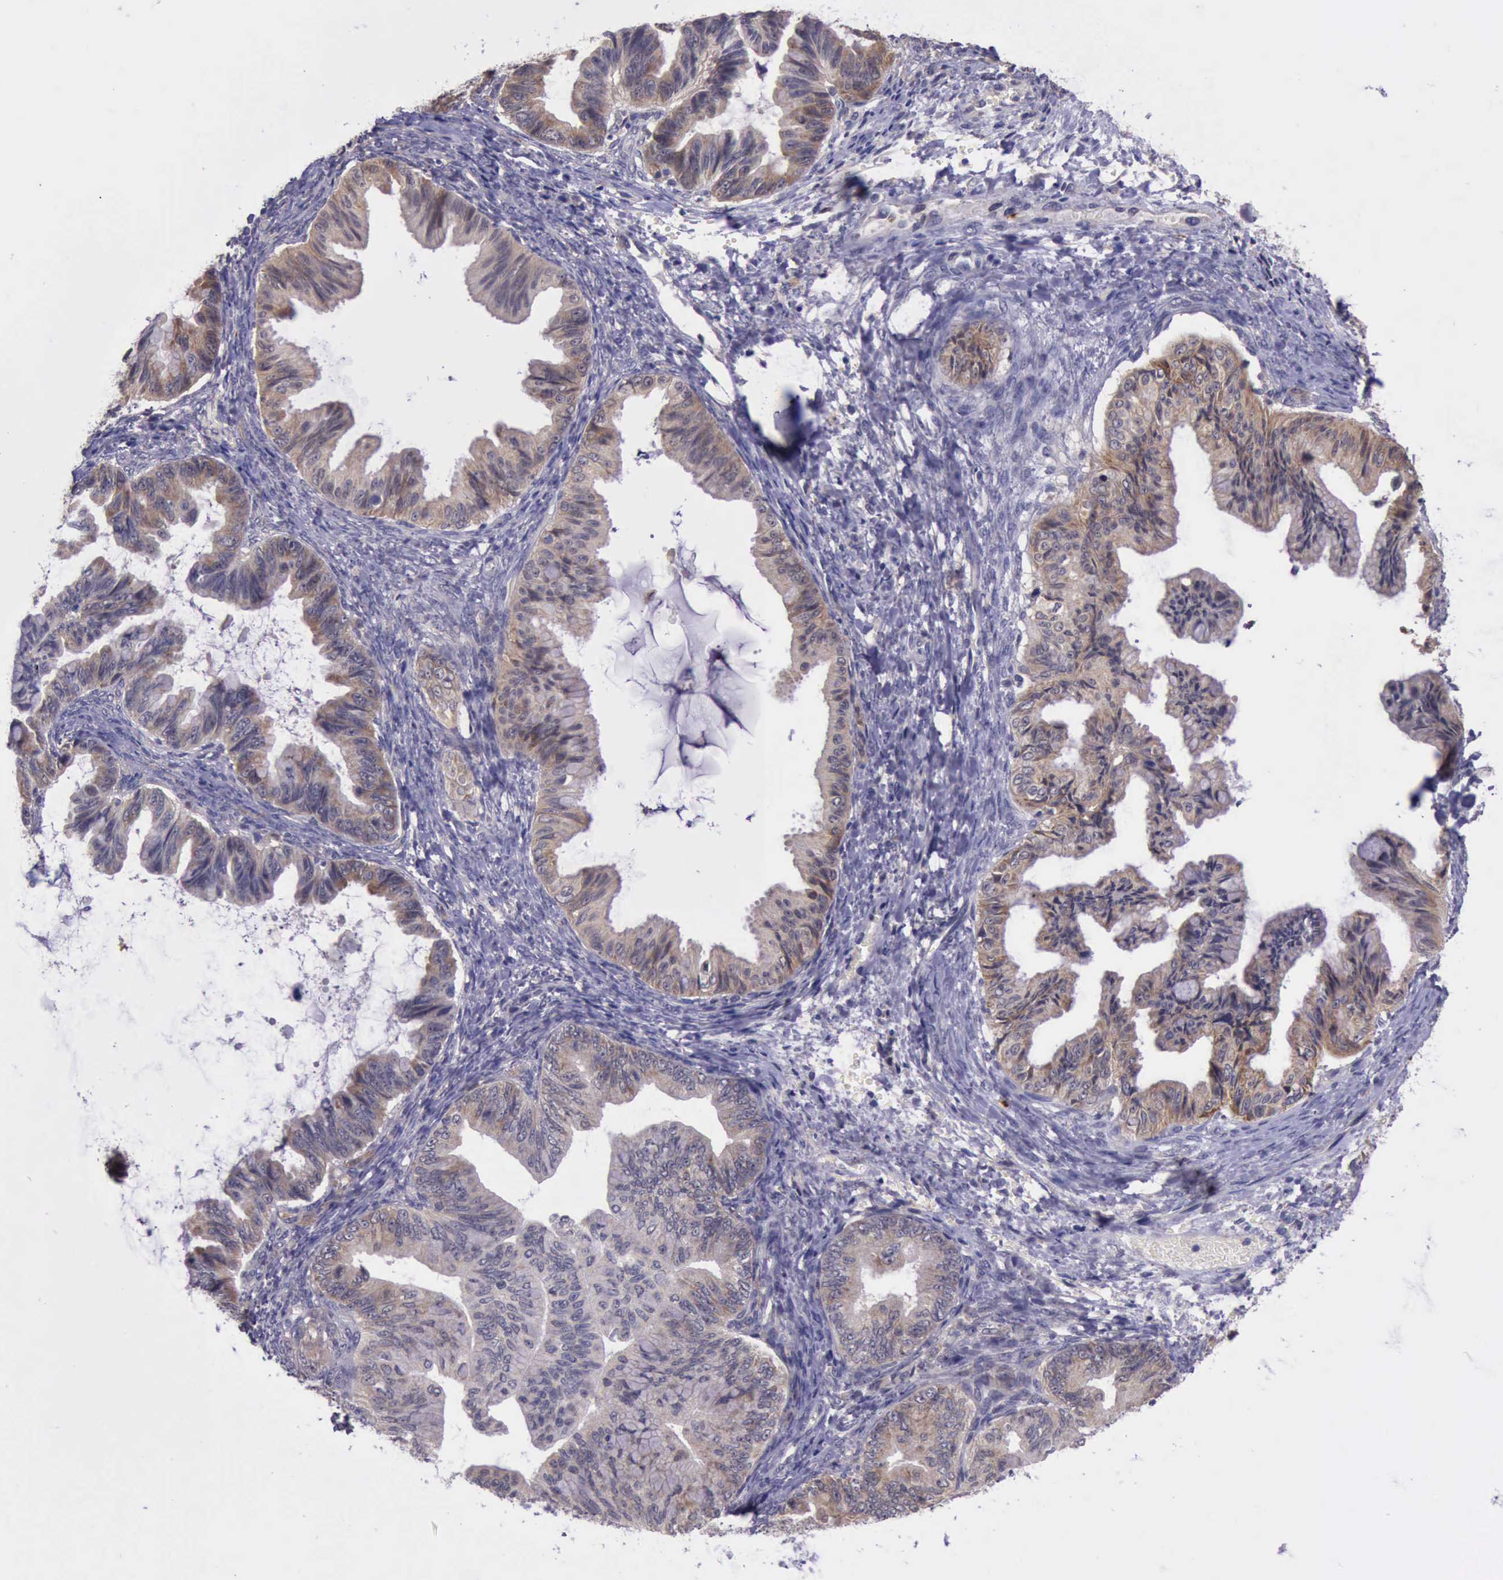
{"staining": {"intensity": "moderate", "quantity": ">75%", "location": "cytoplasmic/membranous"}, "tissue": "ovarian cancer", "cell_type": "Tumor cells", "image_type": "cancer", "snomed": [{"axis": "morphology", "description": "Cystadenocarcinoma, mucinous, NOS"}, {"axis": "topography", "description": "Ovary"}], "caption": "Approximately >75% of tumor cells in human ovarian cancer display moderate cytoplasmic/membranous protein staining as visualized by brown immunohistochemical staining.", "gene": "PLEK2", "patient": {"sex": "female", "age": 36}}